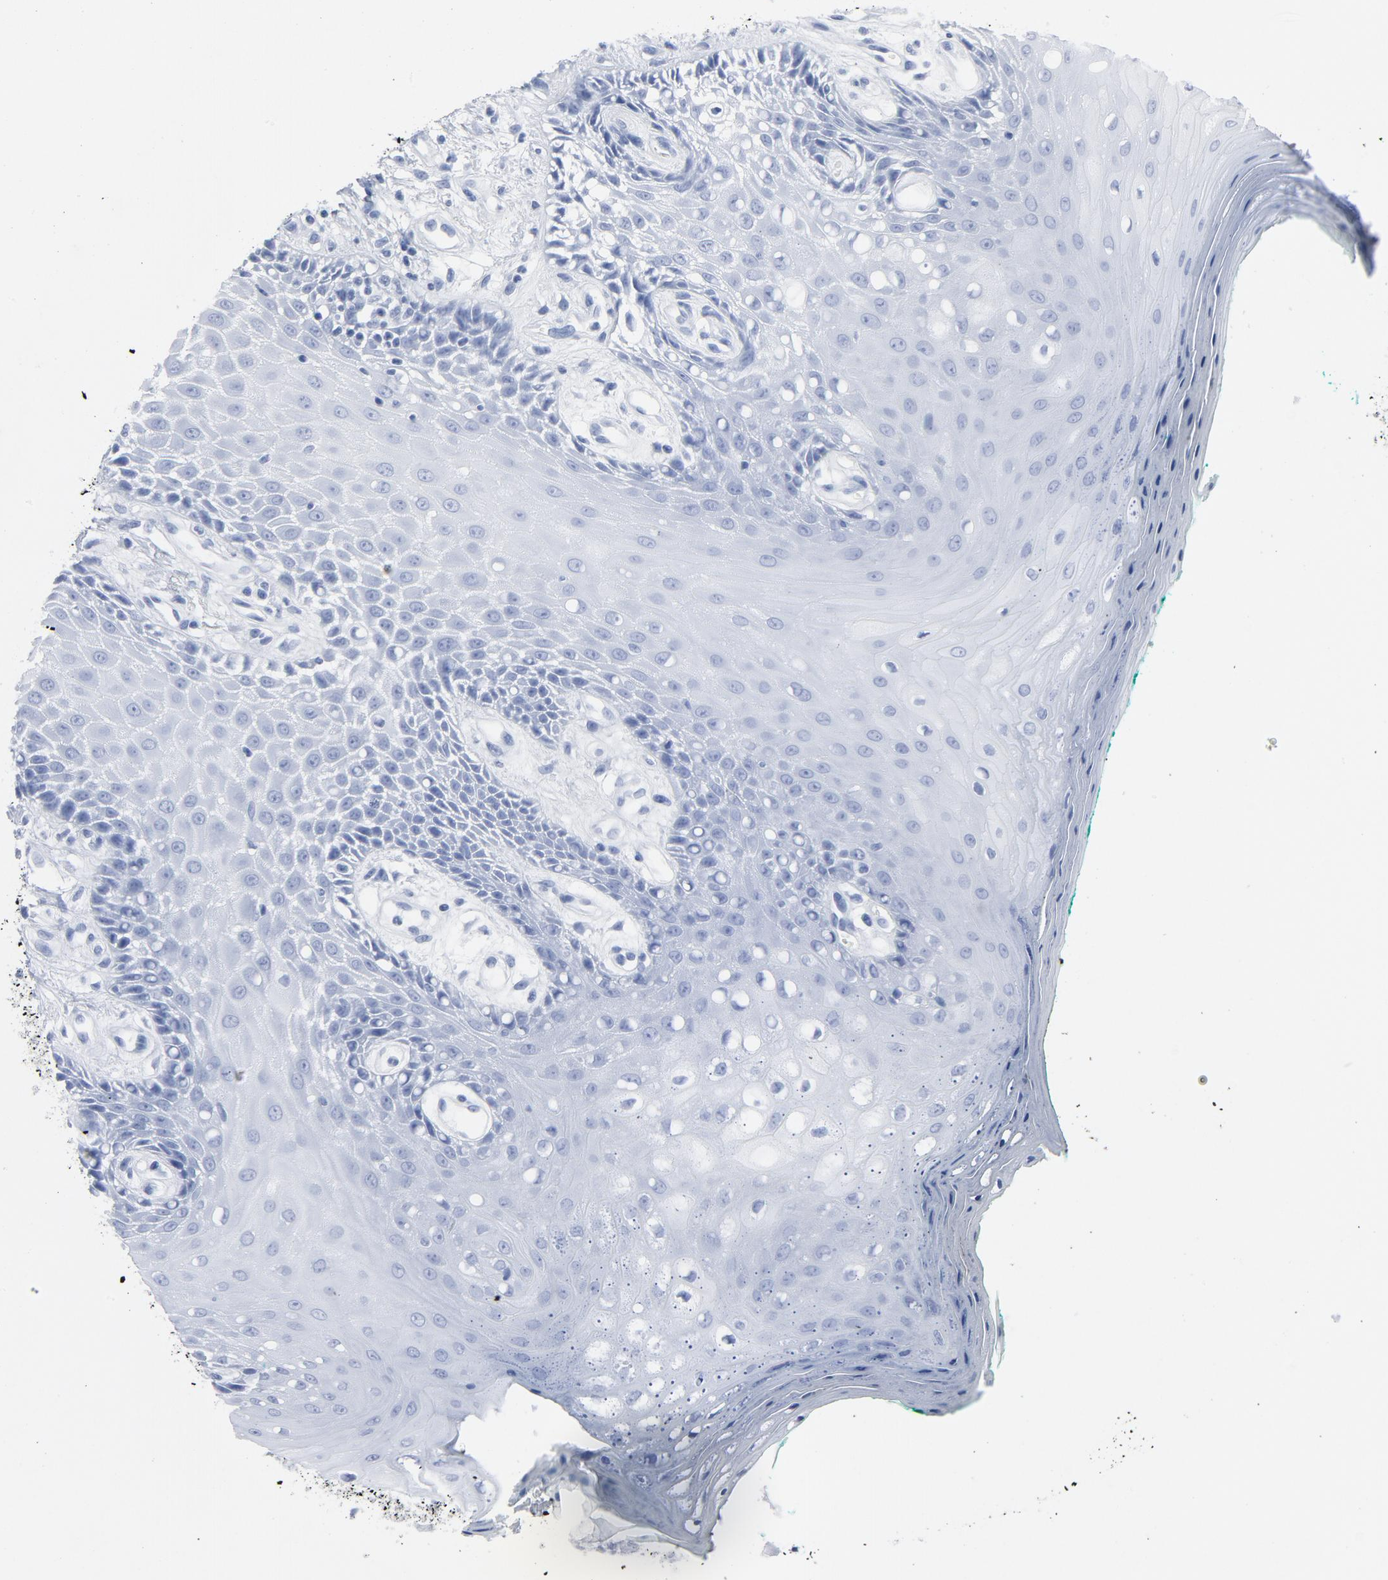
{"staining": {"intensity": "negative", "quantity": "none", "location": "none"}, "tissue": "oral mucosa", "cell_type": "Squamous epithelial cells", "image_type": "normal", "snomed": [{"axis": "morphology", "description": "Normal tissue, NOS"}, {"axis": "morphology", "description": "Squamous cell carcinoma, NOS"}, {"axis": "topography", "description": "Skeletal muscle"}, {"axis": "topography", "description": "Oral tissue"}, {"axis": "topography", "description": "Head-Neck"}], "caption": "Oral mucosa was stained to show a protein in brown. There is no significant positivity in squamous epithelial cells. (Immunohistochemistry, brightfield microscopy, high magnification).", "gene": "YES1", "patient": {"sex": "female", "age": 84}}